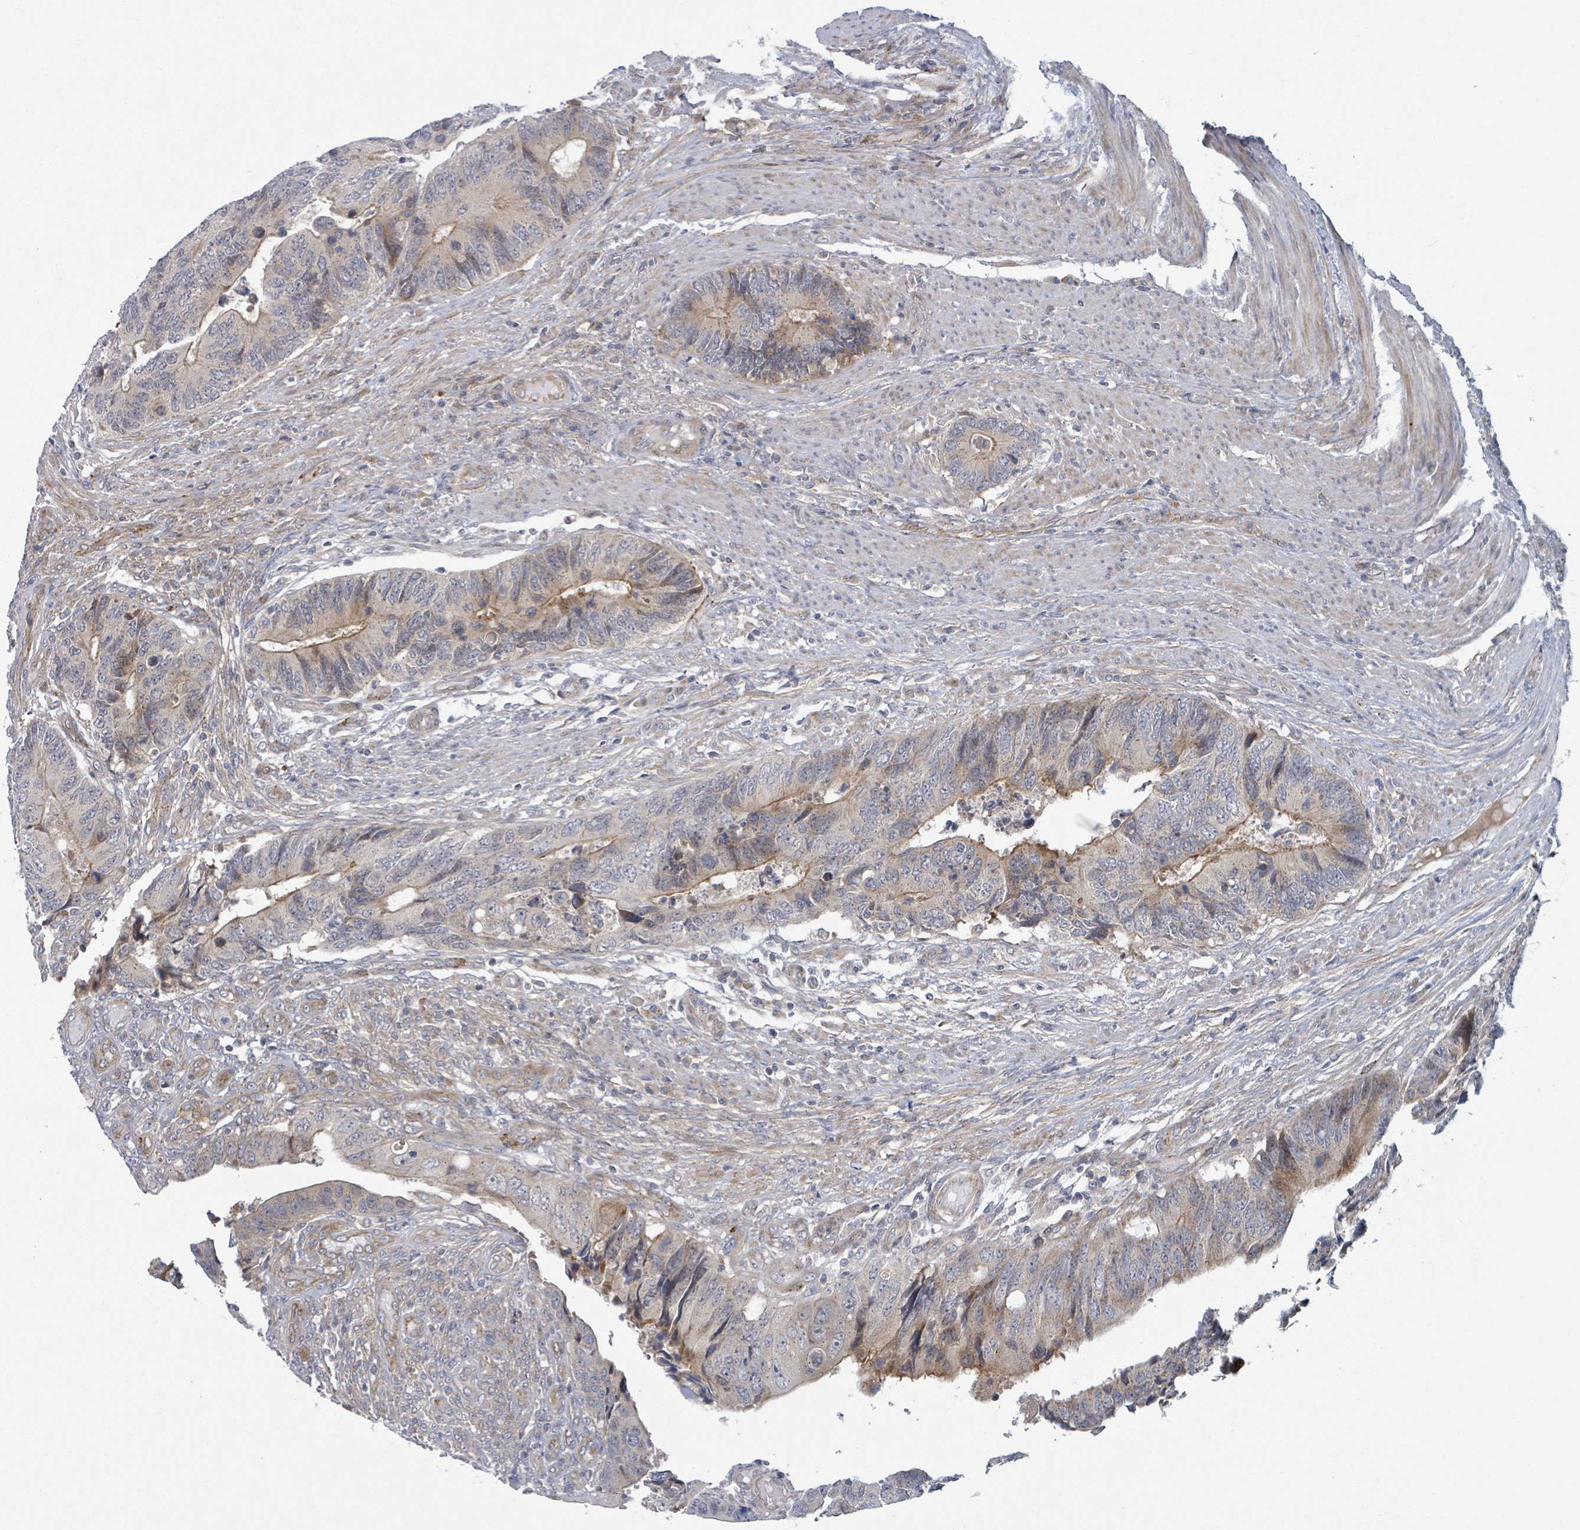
{"staining": {"intensity": "moderate", "quantity": "<25%", "location": "cytoplasmic/membranous"}, "tissue": "colorectal cancer", "cell_type": "Tumor cells", "image_type": "cancer", "snomed": [{"axis": "morphology", "description": "Adenocarcinoma, NOS"}, {"axis": "topography", "description": "Colon"}], "caption": "Immunohistochemical staining of human adenocarcinoma (colorectal) demonstrates low levels of moderate cytoplasmic/membranous expression in about <25% of tumor cells. The protein is shown in brown color, while the nuclei are stained blue.", "gene": "COL5A3", "patient": {"sex": "male", "age": 87}}